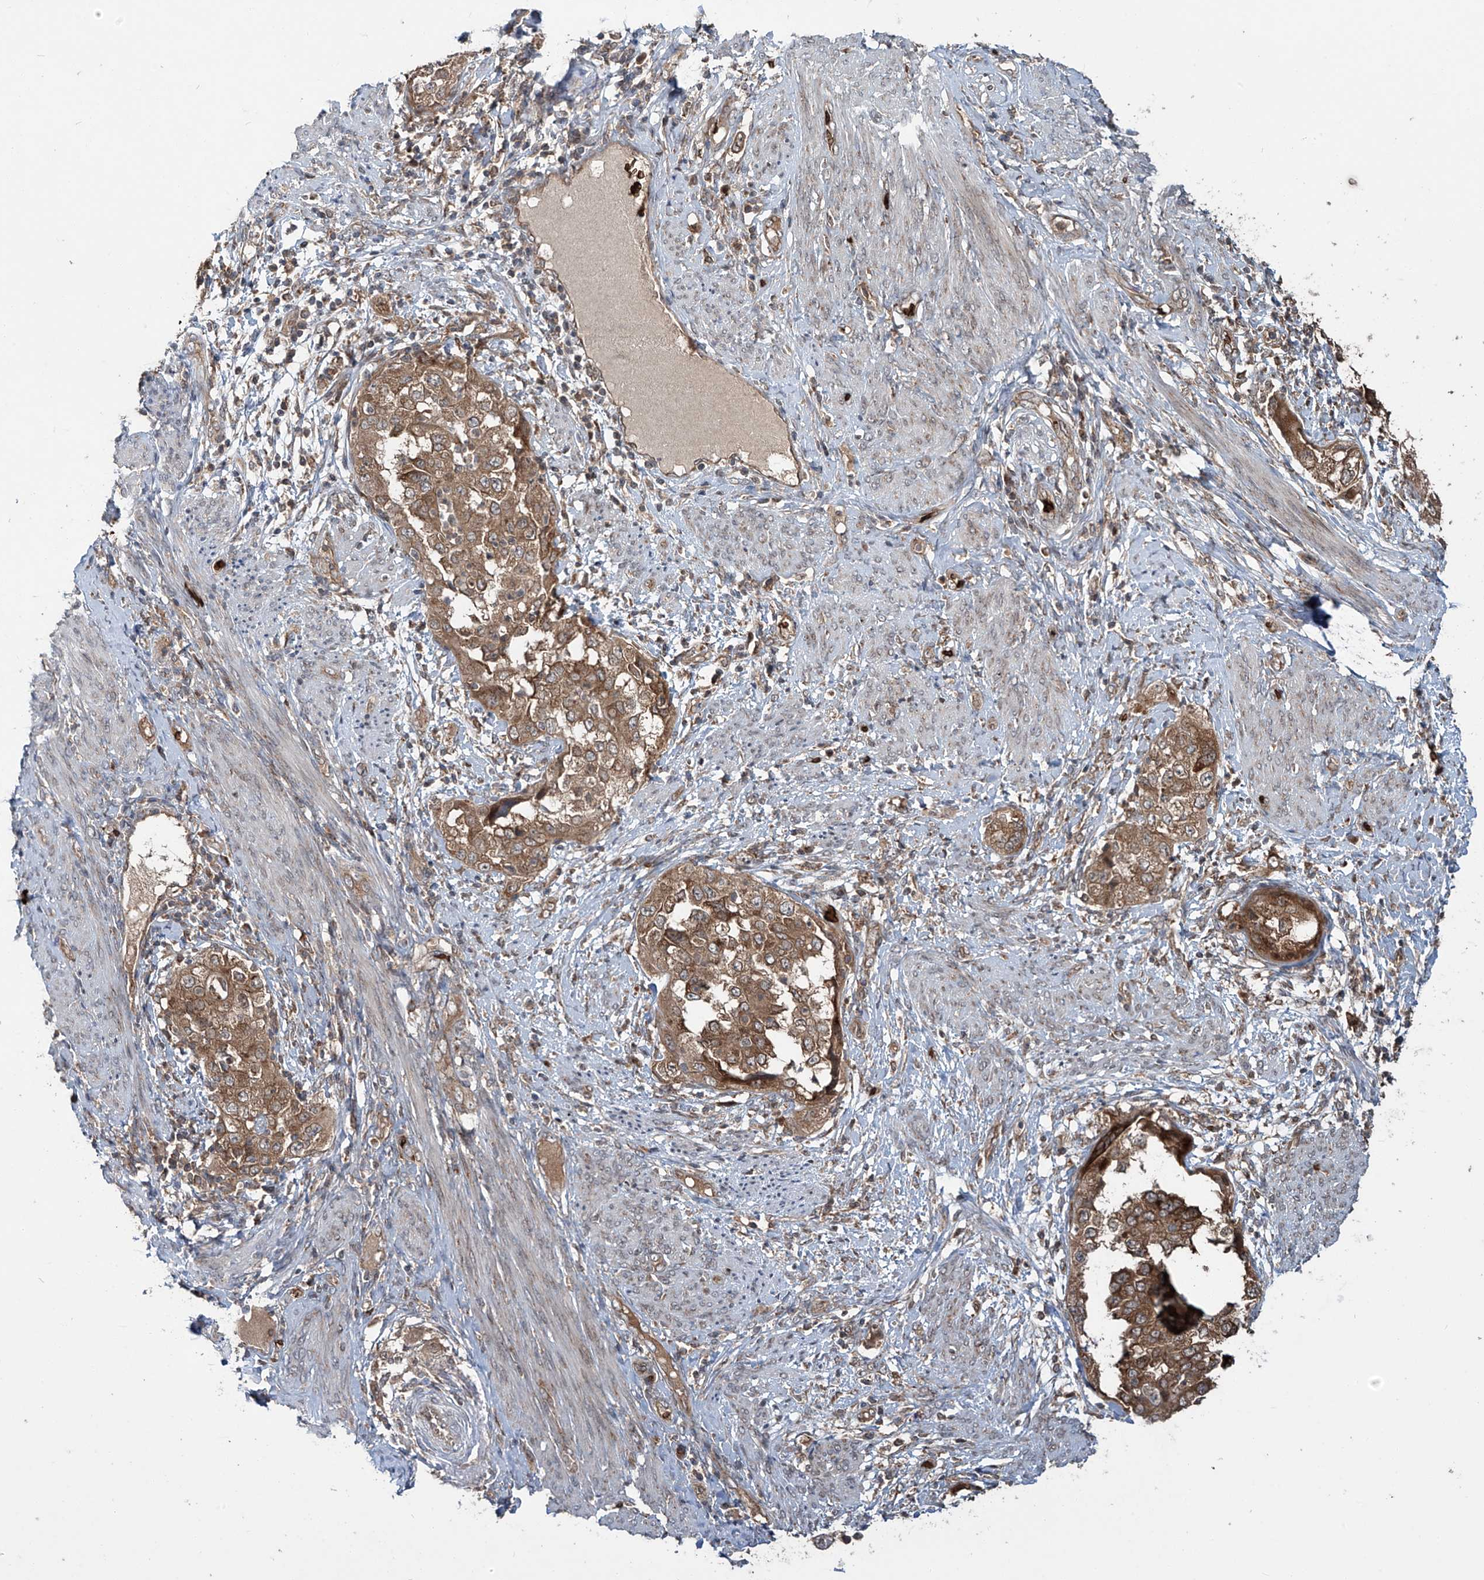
{"staining": {"intensity": "weak", "quantity": ">75%", "location": "cytoplasmic/membranous"}, "tissue": "endometrial cancer", "cell_type": "Tumor cells", "image_type": "cancer", "snomed": [{"axis": "morphology", "description": "Adenocarcinoma, NOS"}, {"axis": "topography", "description": "Endometrium"}], "caption": "There is low levels of weak cytoplasmic/membranous expression in tumor cells of endometrial cancer, as demonstrated by immunohistochemical staining (brown color).", "gene": "ZDHHC9", "patient": {"sex": "female", "age": 85}}